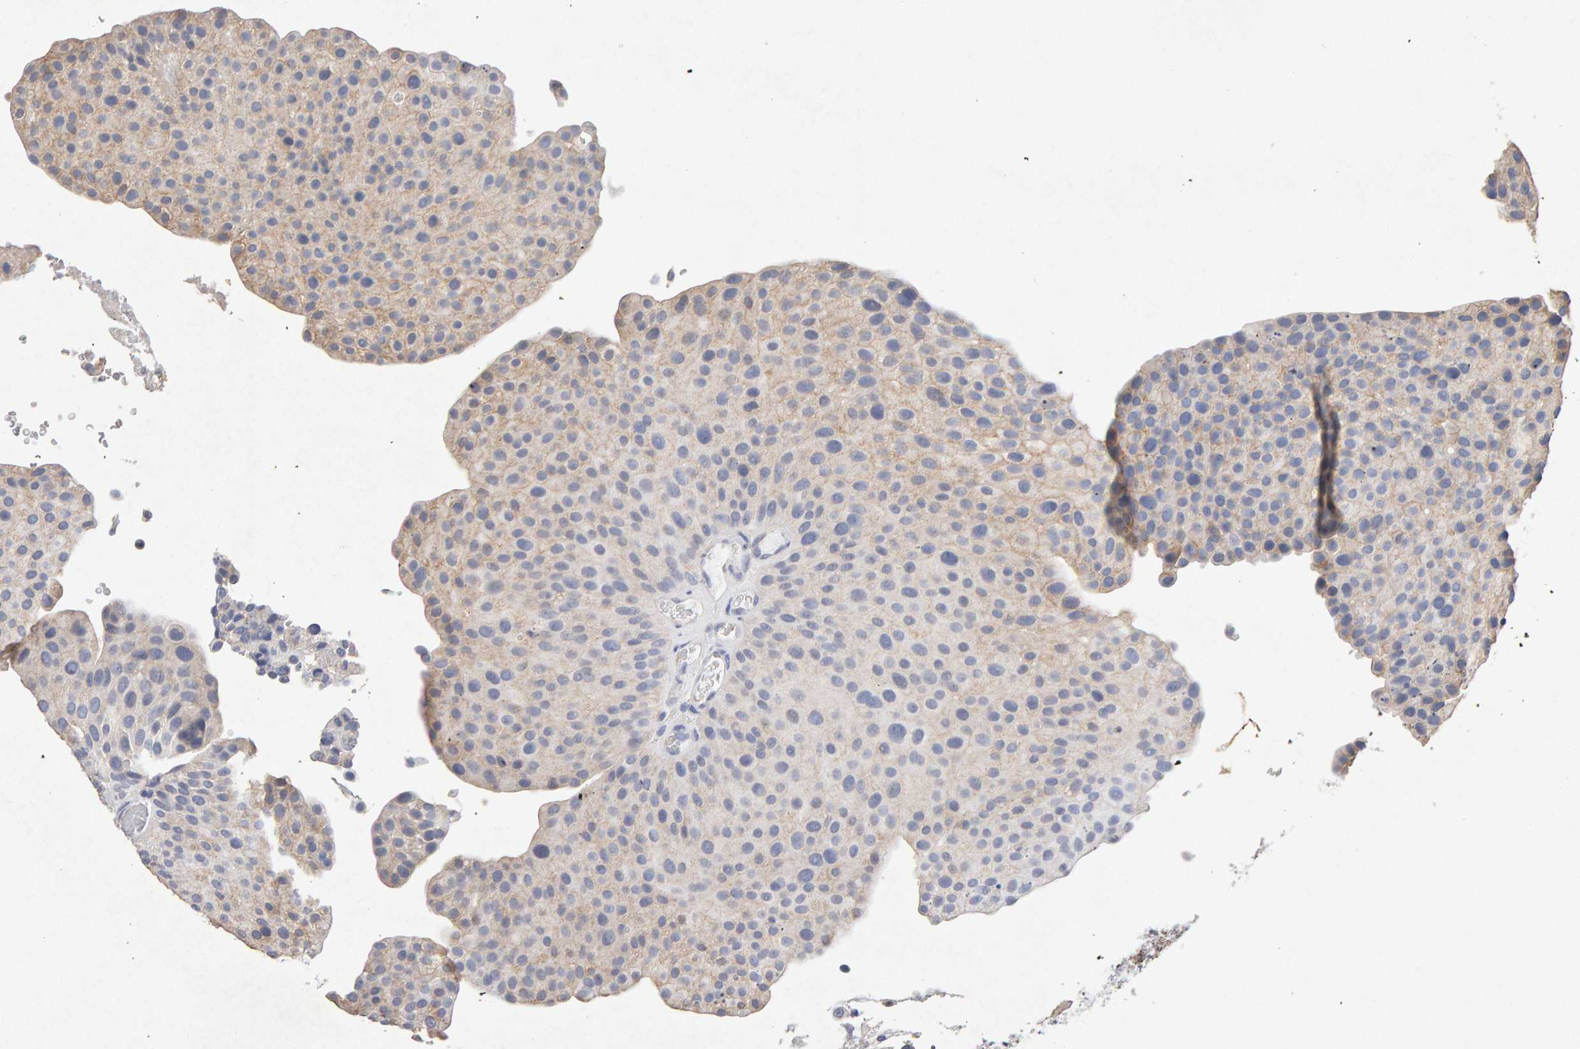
{"staining": {"intensity": "weak", "quantity": "<25%", "location": "cytoplasmic/membranous"}, "tissue": "urothelial cancer", "cell_type": "Tumor cells", "image_type": "cancer", "snomed": [{"axis": "morphology", "description": "Urothelial carcinoma, Low grade"}, {"axis": "topography", "description": "Smooth muscle"}, {"axis": "topography", "description": "Urinary bladder"}], "caption": "Tumor cells show no significant protein expression in urothelial cancer. Nuclei are stained in blue.", "gene": "PTPRM", "patient": {"sex": "male", "age": 60}}